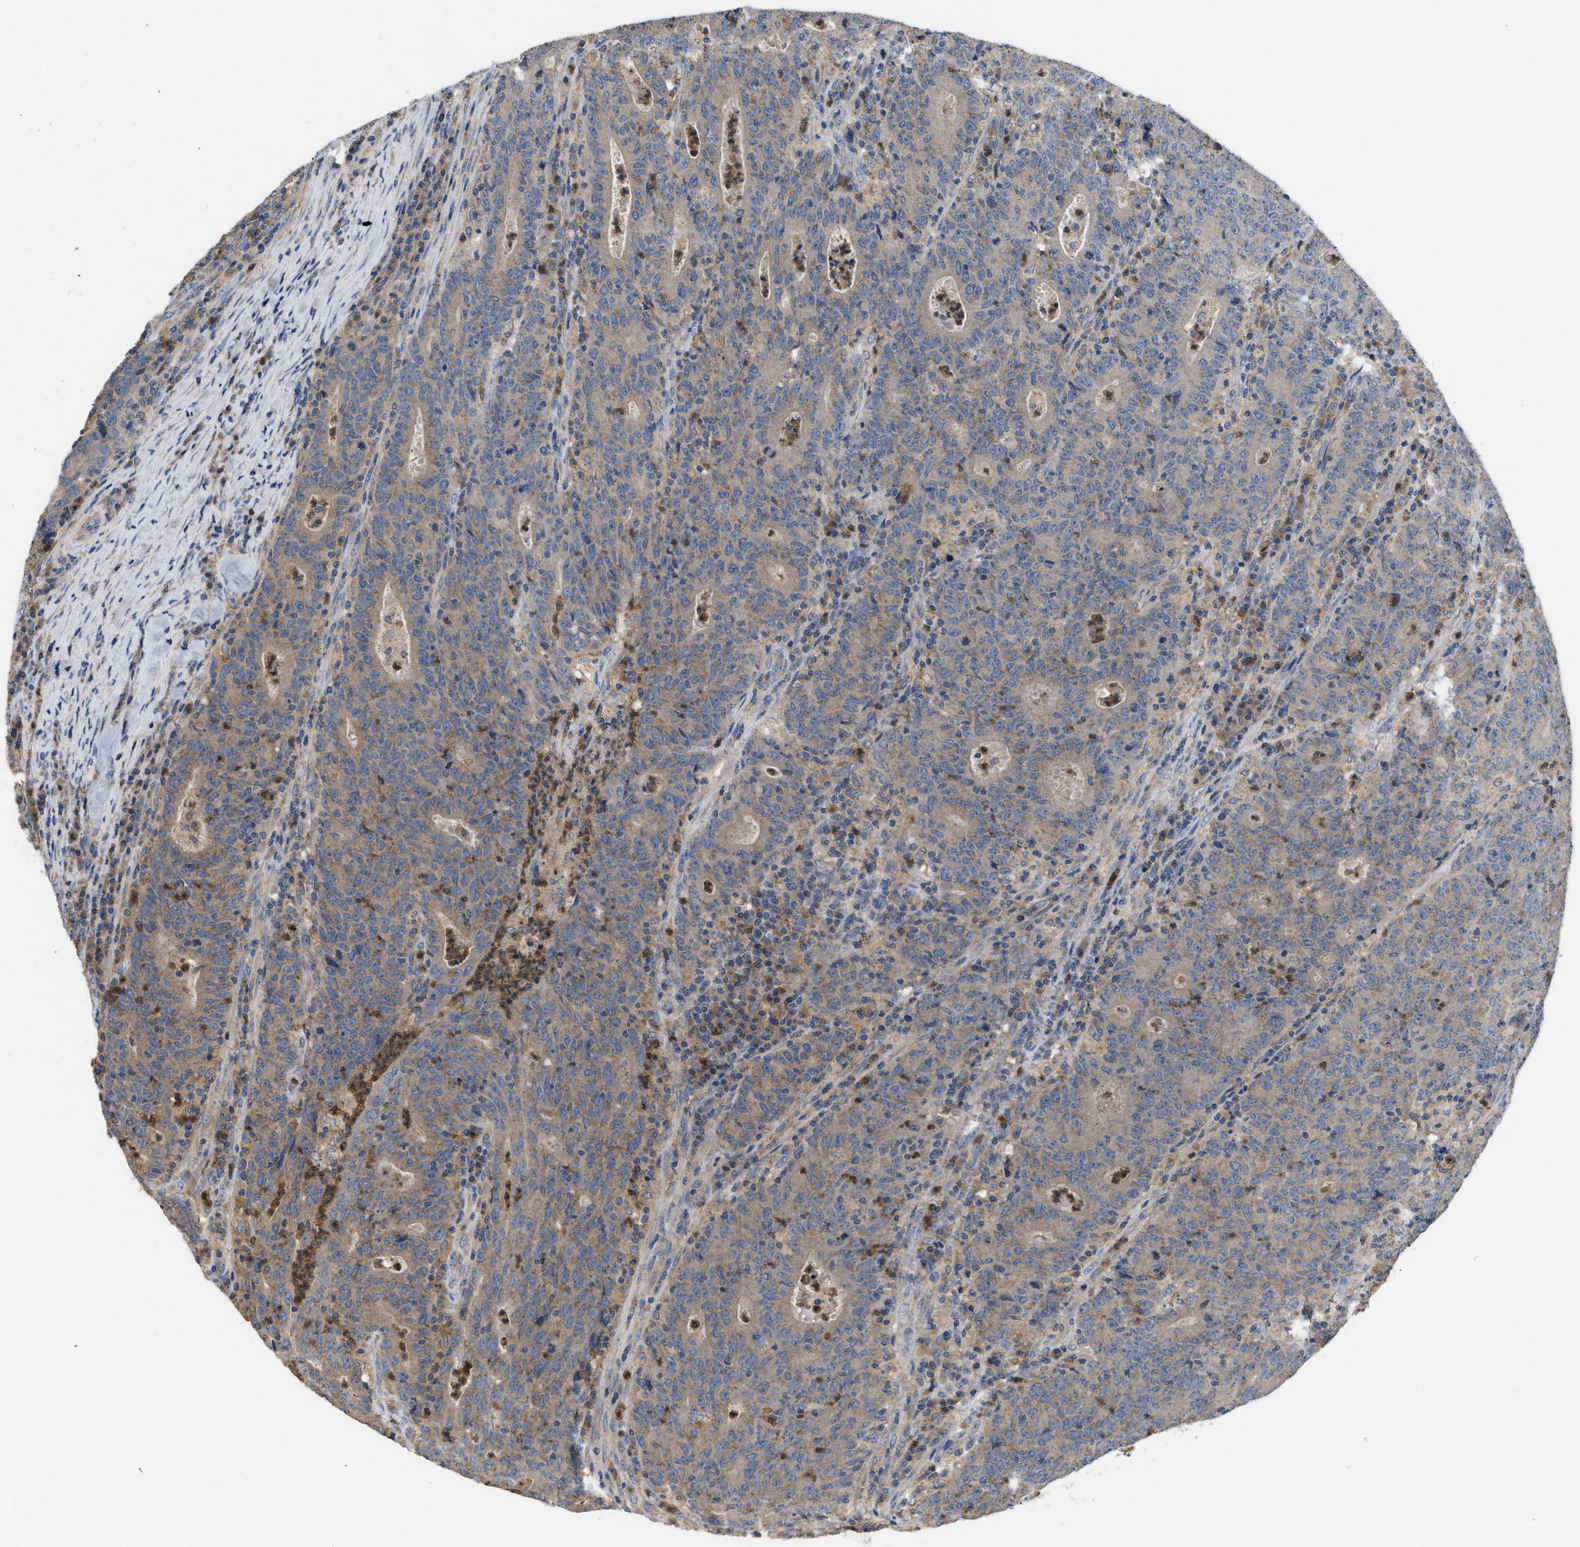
{"staining": {"intensity": "weak", "quantity": ">75%", "location": "cytoplasmic/membranous"}, "tissue": "colorectal cancer", "cell_type": "Tumor cells", "image_type": "cancer", "snomed": [{"axis": "morphology", "description": "Adenocarcinoma, NOS"}, {"axis": "topography", "description": "Colon"}], "caption": "Immunohistochemistry micrograph of neoplastic tissue: human colorectal cancer (adenocarcinoma) stained using IHC displays low levels of weak protein expression localized specifically in the cytoplasmic/membranous of tumor cells, appearing as a cytoplasmic/membranous brown color.", "gene": "RNF216", "patient": {"sex": "female", "age": 75}}